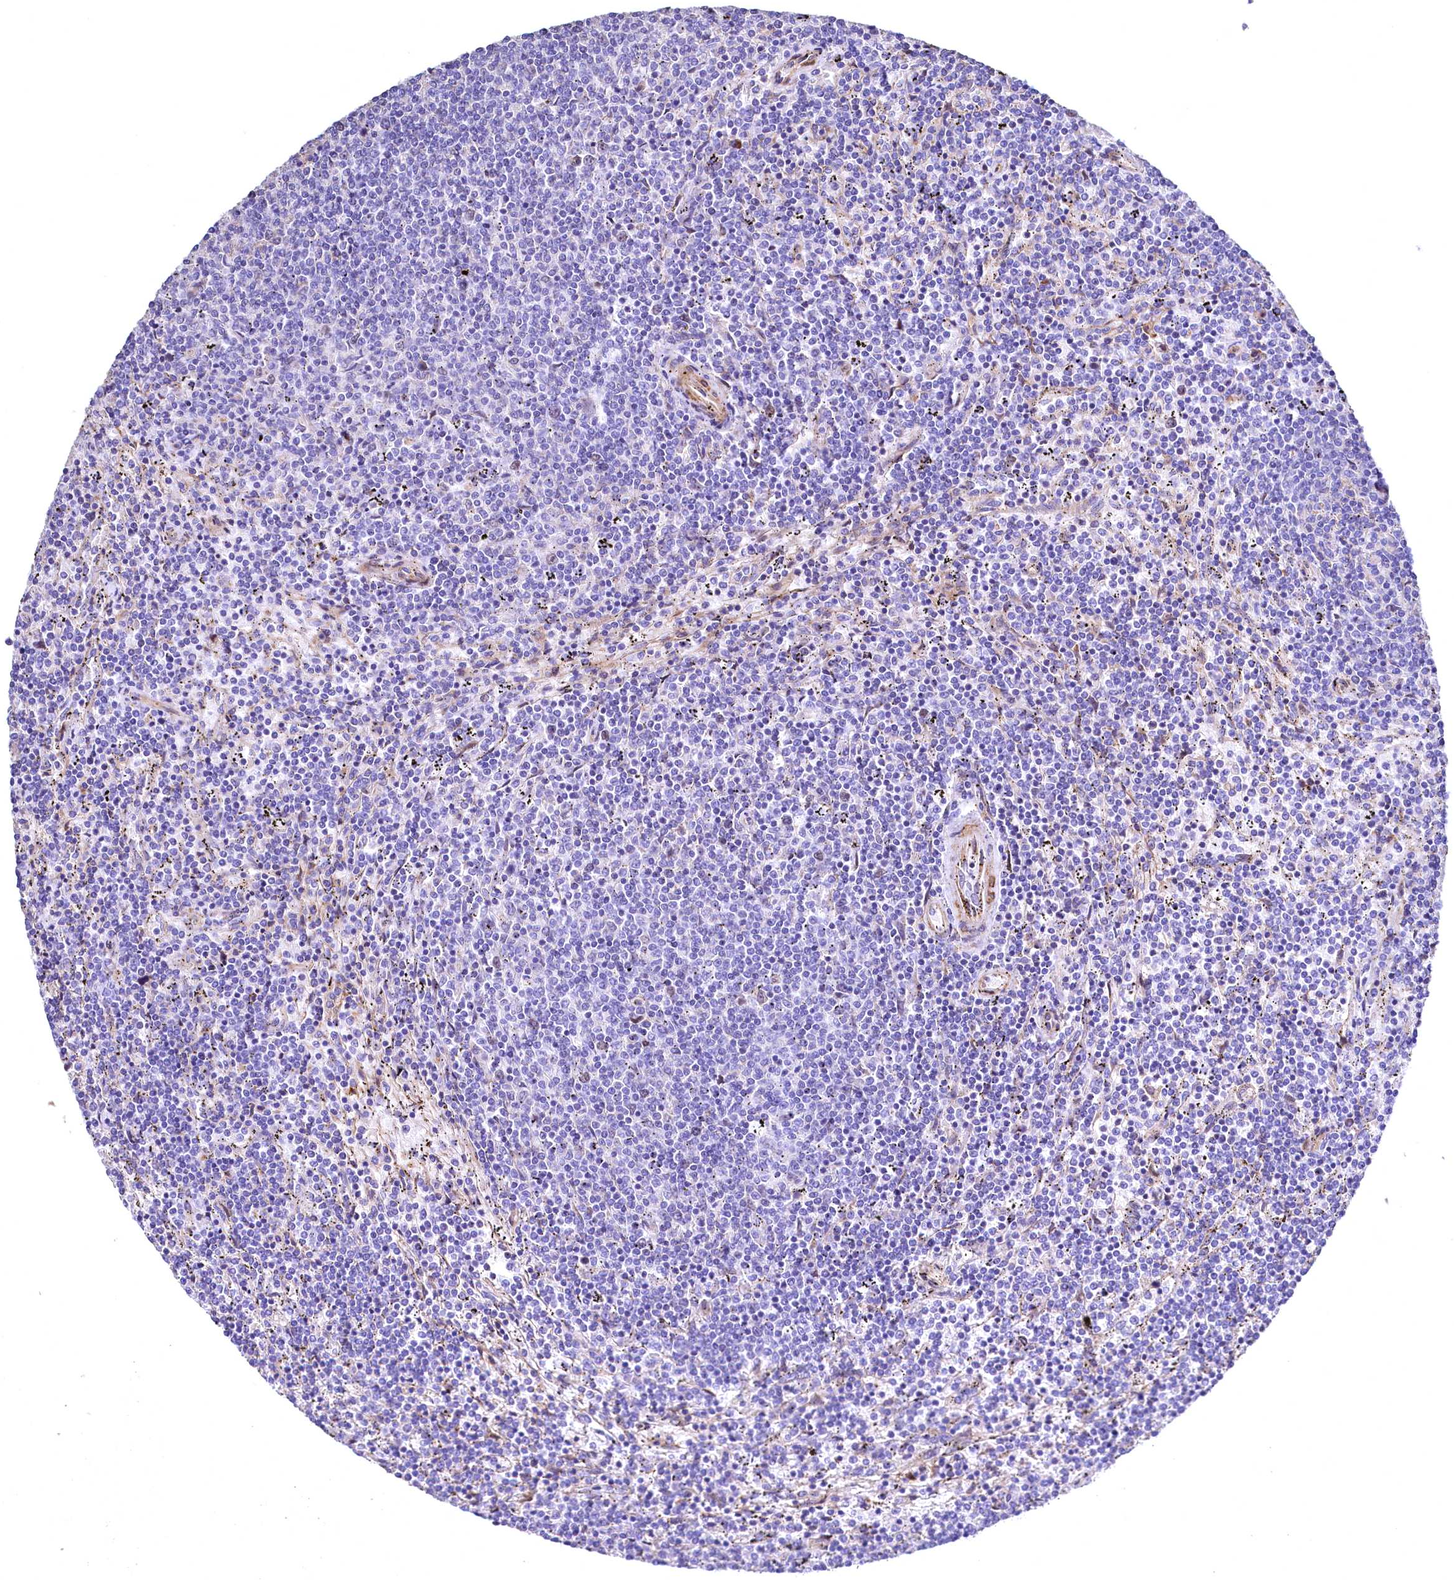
{"staining": {"intensity": "negative", "quantity": "none", "location": "none"}, "tissue": "lymphoma", "cell_type": "Tumor cells", "image_type": "cancer", "snomed": [{"axis": "morphology", "description": "Malignant lymphoma, non-Hodgkin's type, Low grade"}, {"axis": "topography", "description": "Spleen"}], "caption": "The immunohistochemistry photomicrograph has no significant staining in tumor cells of lymphoma tissue.", "gene": "WNT8A", "patient": {"sex": "female", "age": 50}}